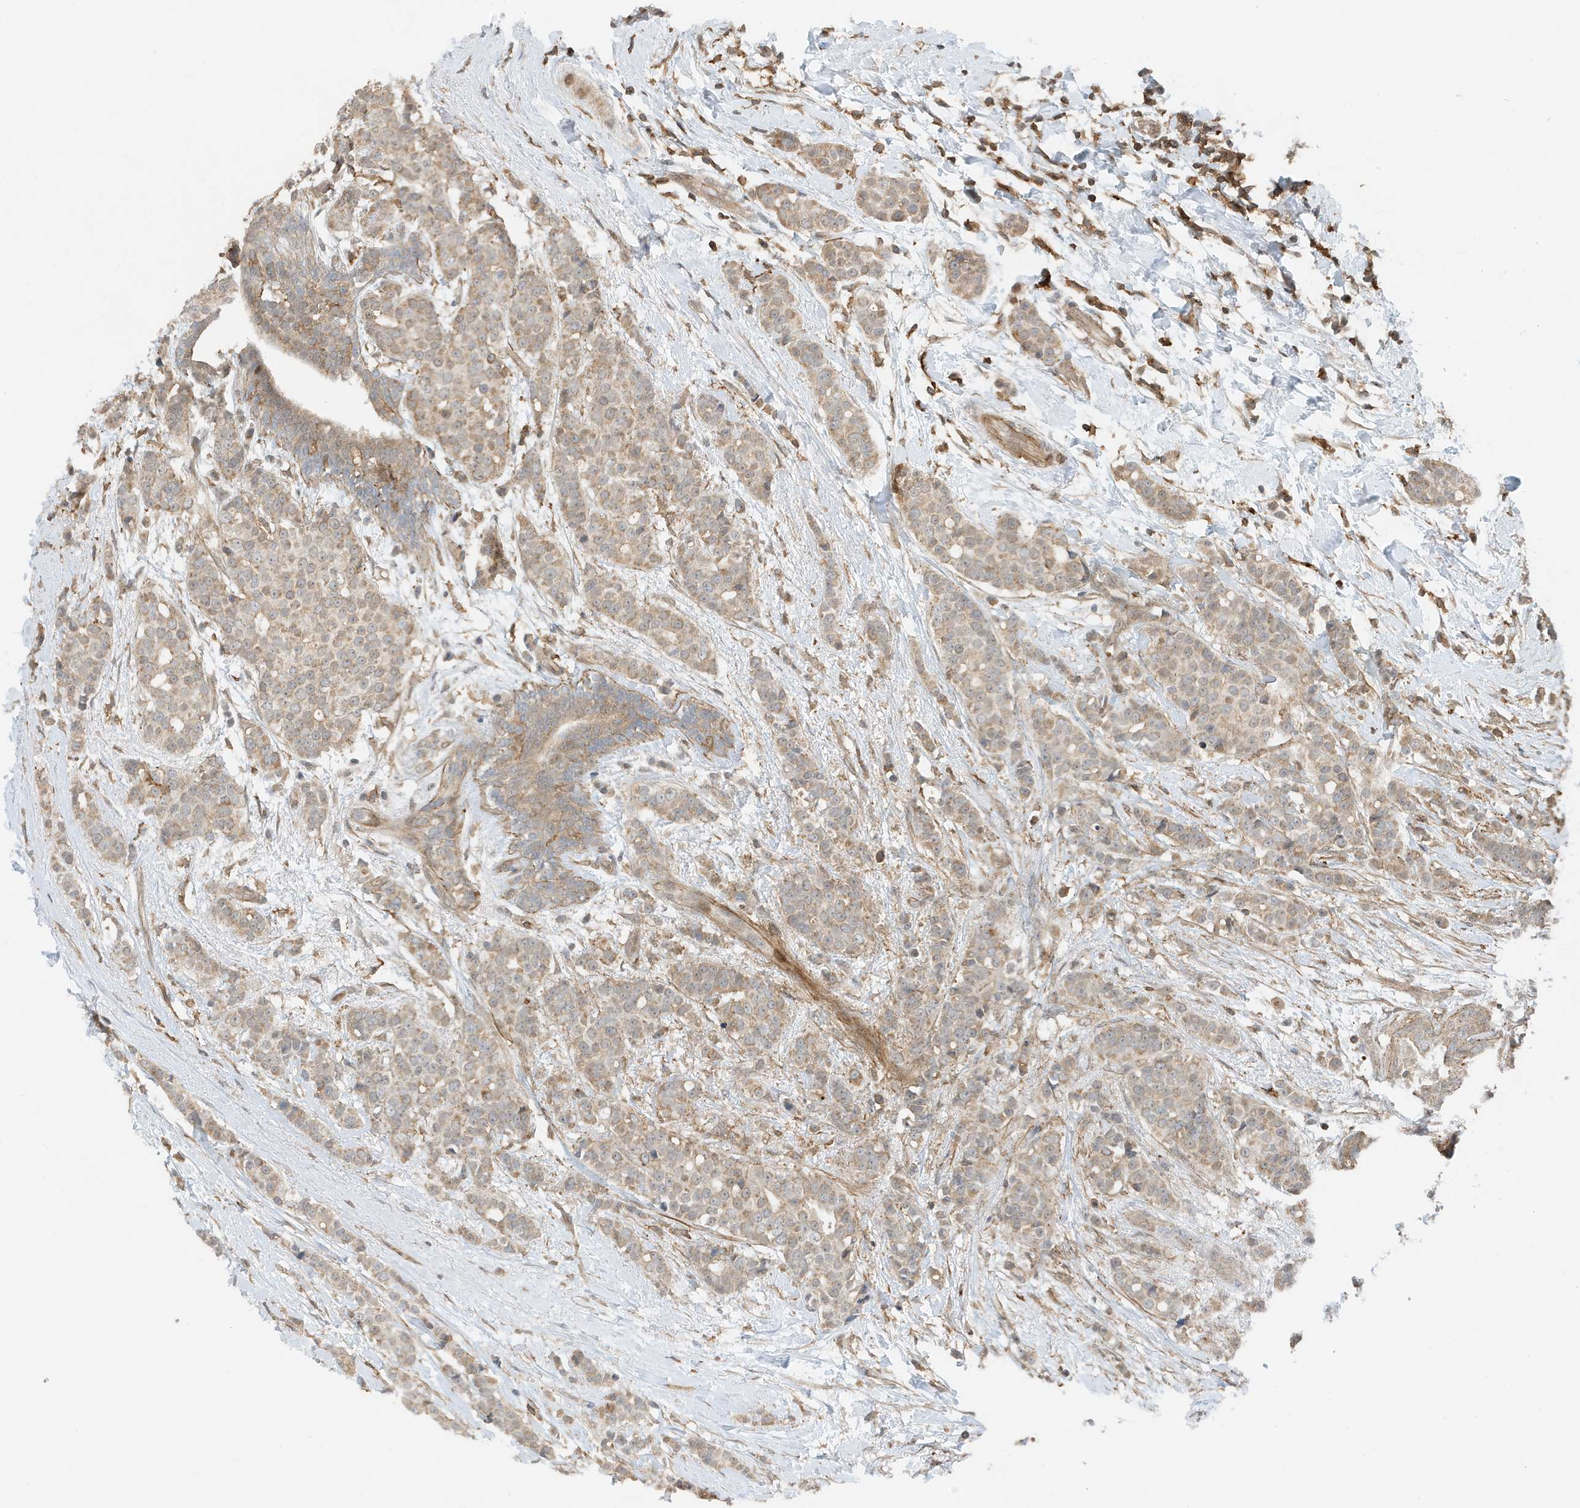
{"staining": {"intensity": "moderate", "quantity": ">75%", "location": "cytoplasmic/membranous,nuclear"}, "tissue": "breast cancer", "cell_type": "Tumor cells", "image_type": "cancer", "snomed": [{"axis": "morphology", "description": "Lobular carcinoma"}, {"axis": "topography", "description": "Breast"}], "caption": "Immunohistochemical staining of lobular carcinoma (breast) demonstrates medium levels of moderate cytoplasmic/membranous and nuclear staining in about >75% of tumor cells.", "gene": "TATDN3", "patient": {"sex": "female", "age": 51}}